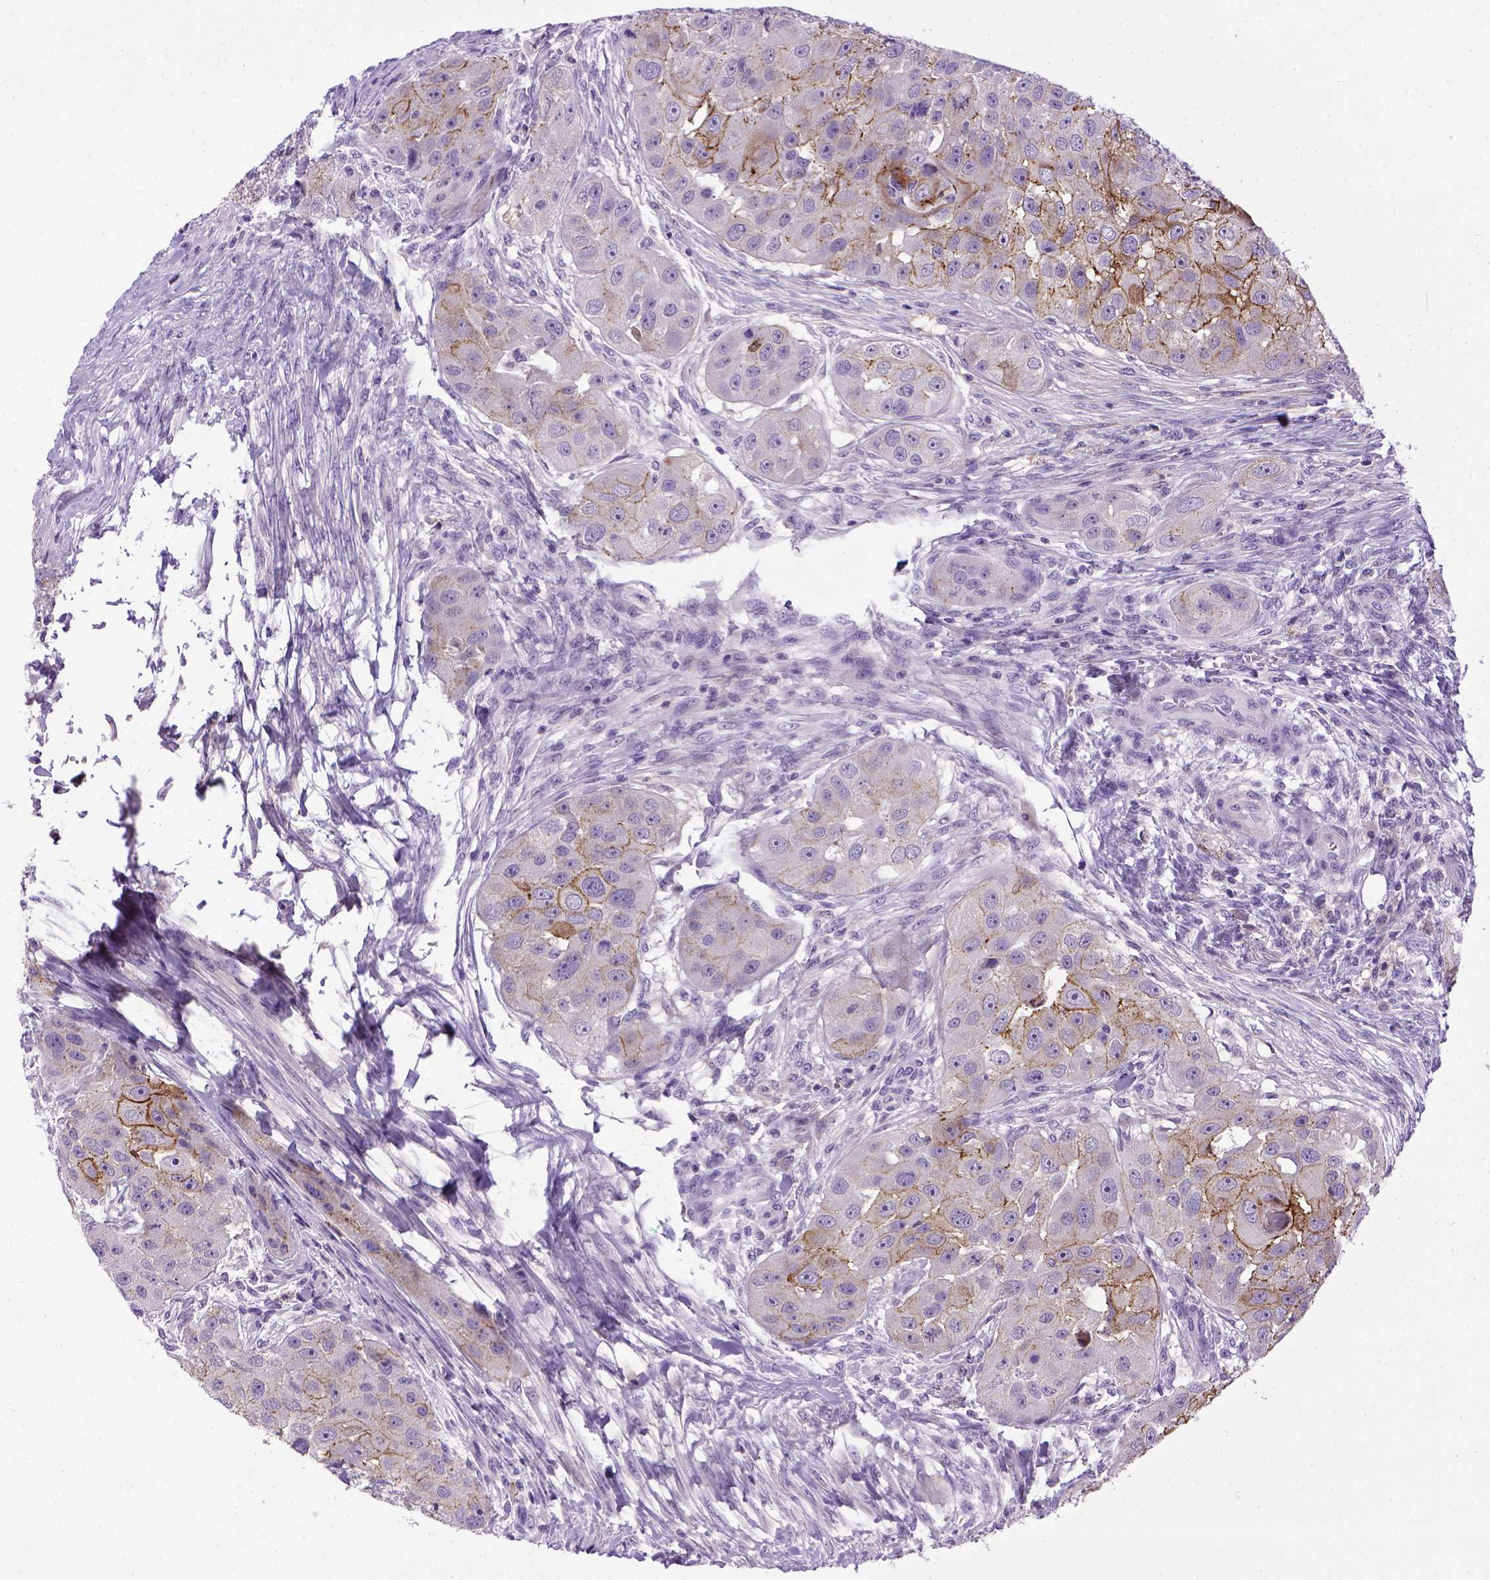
{"staining": {"intensity": "moderate", "quantity": "25%-75%", "location": "cytoplasmic/membranous"}, "tissue": "head and neck cancer", "cell_type": "Tumor cells", "image_type": "cancer", "snomed": [{"axis": "morphology", "description": "Squamous cell carcinoma, NOS"}, {"axis": "topography", "description": "Head-Neck"}], "caption": "This micrograph reveals IHC staining of head and neck cancer, with medium moderate cytoplasmic/membranous staining in about 25%-75% of tumor cells.", "gene": "CDH1", "patient": {"sex": "male", "age": 51}}